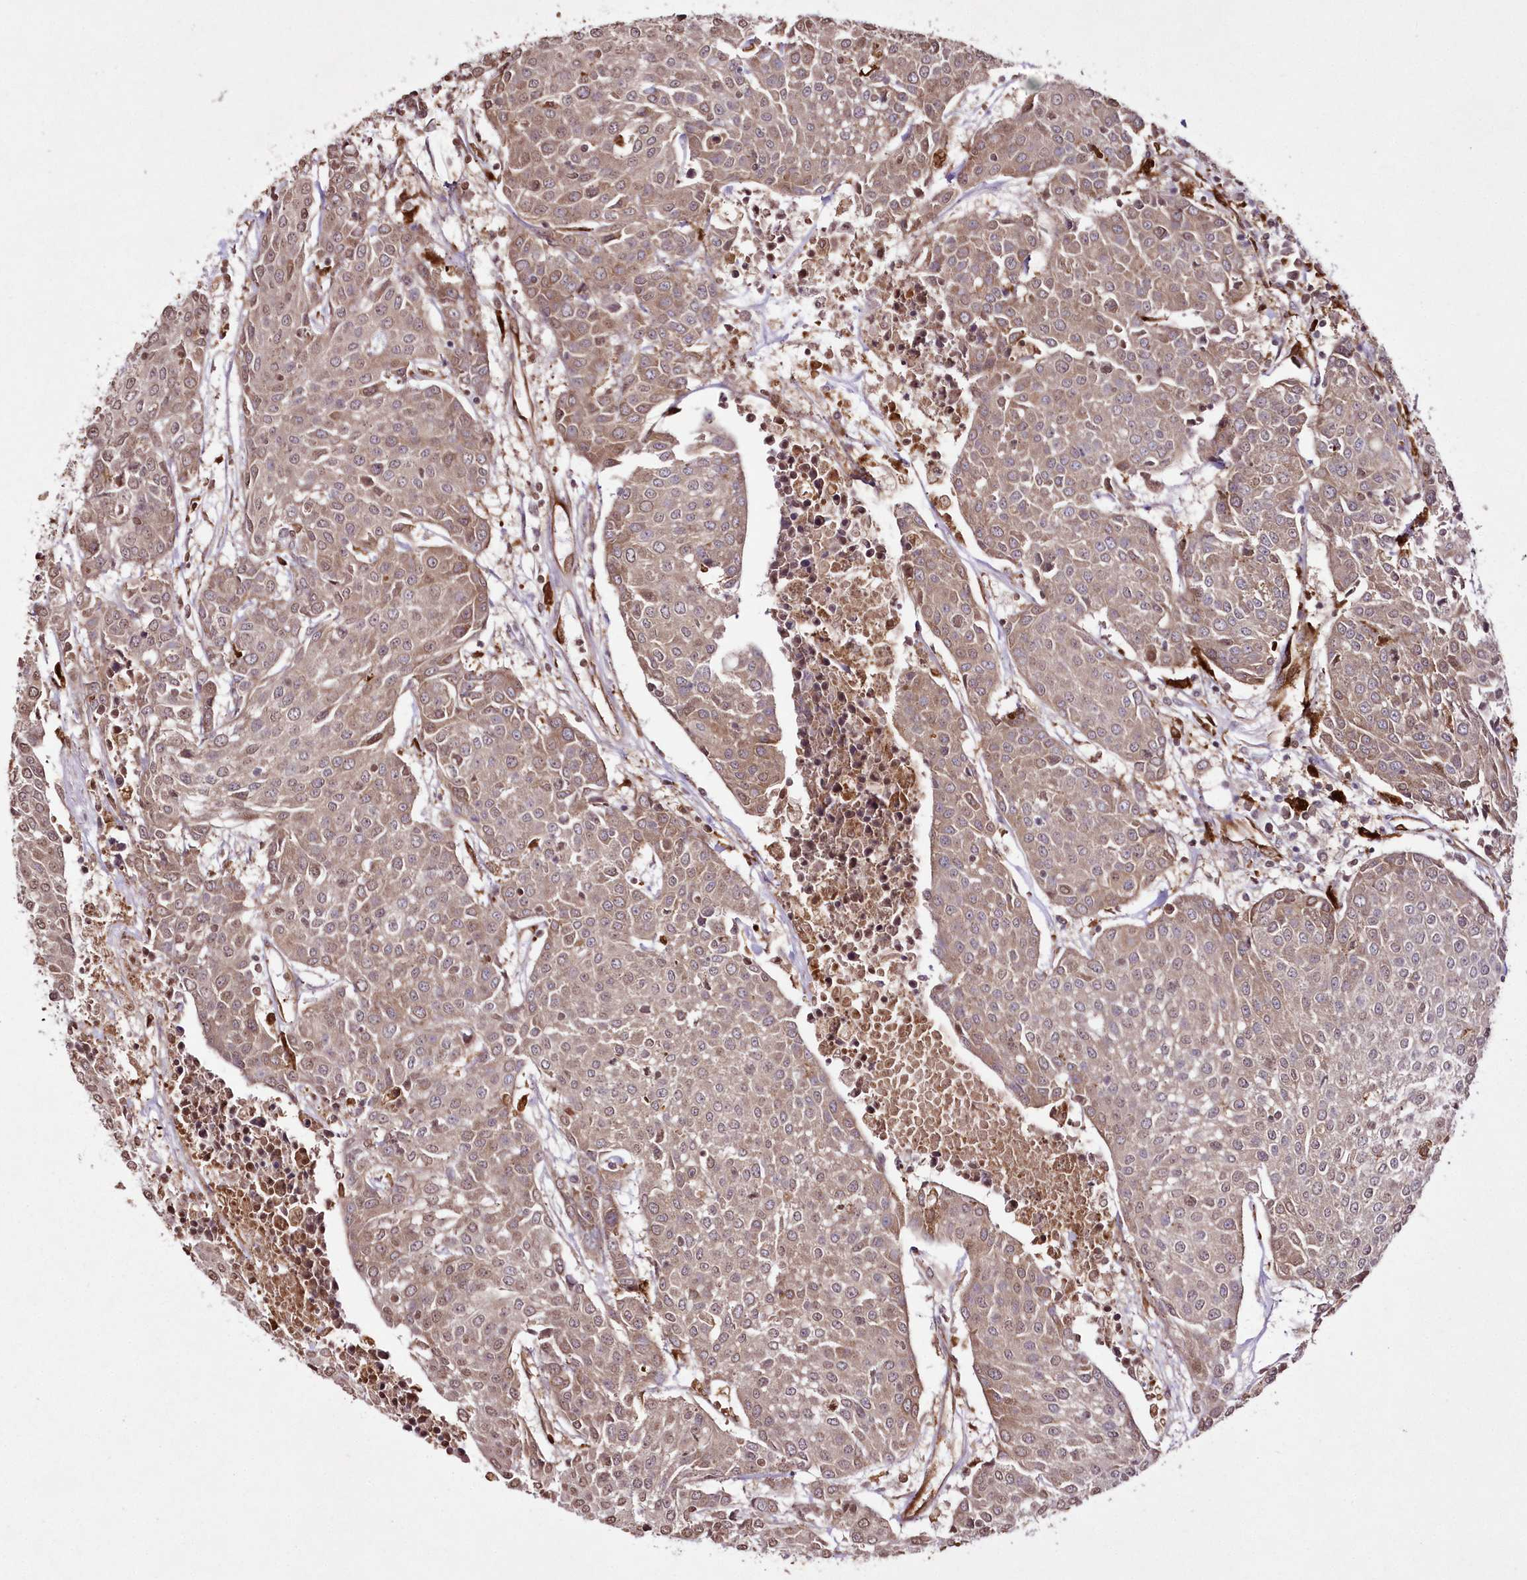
{"staining": {"intensity": "weak", "quantity": ">75%", "location": "cytoplasmic/membranous,nuclear"}, "tissue": "urothelial cancer", "cell_type": "Tumor cells", "image_type": "cancer", "snomed": [{"axis": "morphology", "description": "Urothelial carcinoma, High grade"}, {"axis": "topography", "description": "Urinary bladder"}], "caption": "Immunohistochemistry (IHC) (DAB) staining of urothelial cancer reveals weak cytoplasmic/membranous and nuclear protein expression in about >75% of tumor cells. Nuclei are stained in blue.", "gene": "FCHO2", "patient": {"sex": "female", "age": 85}}